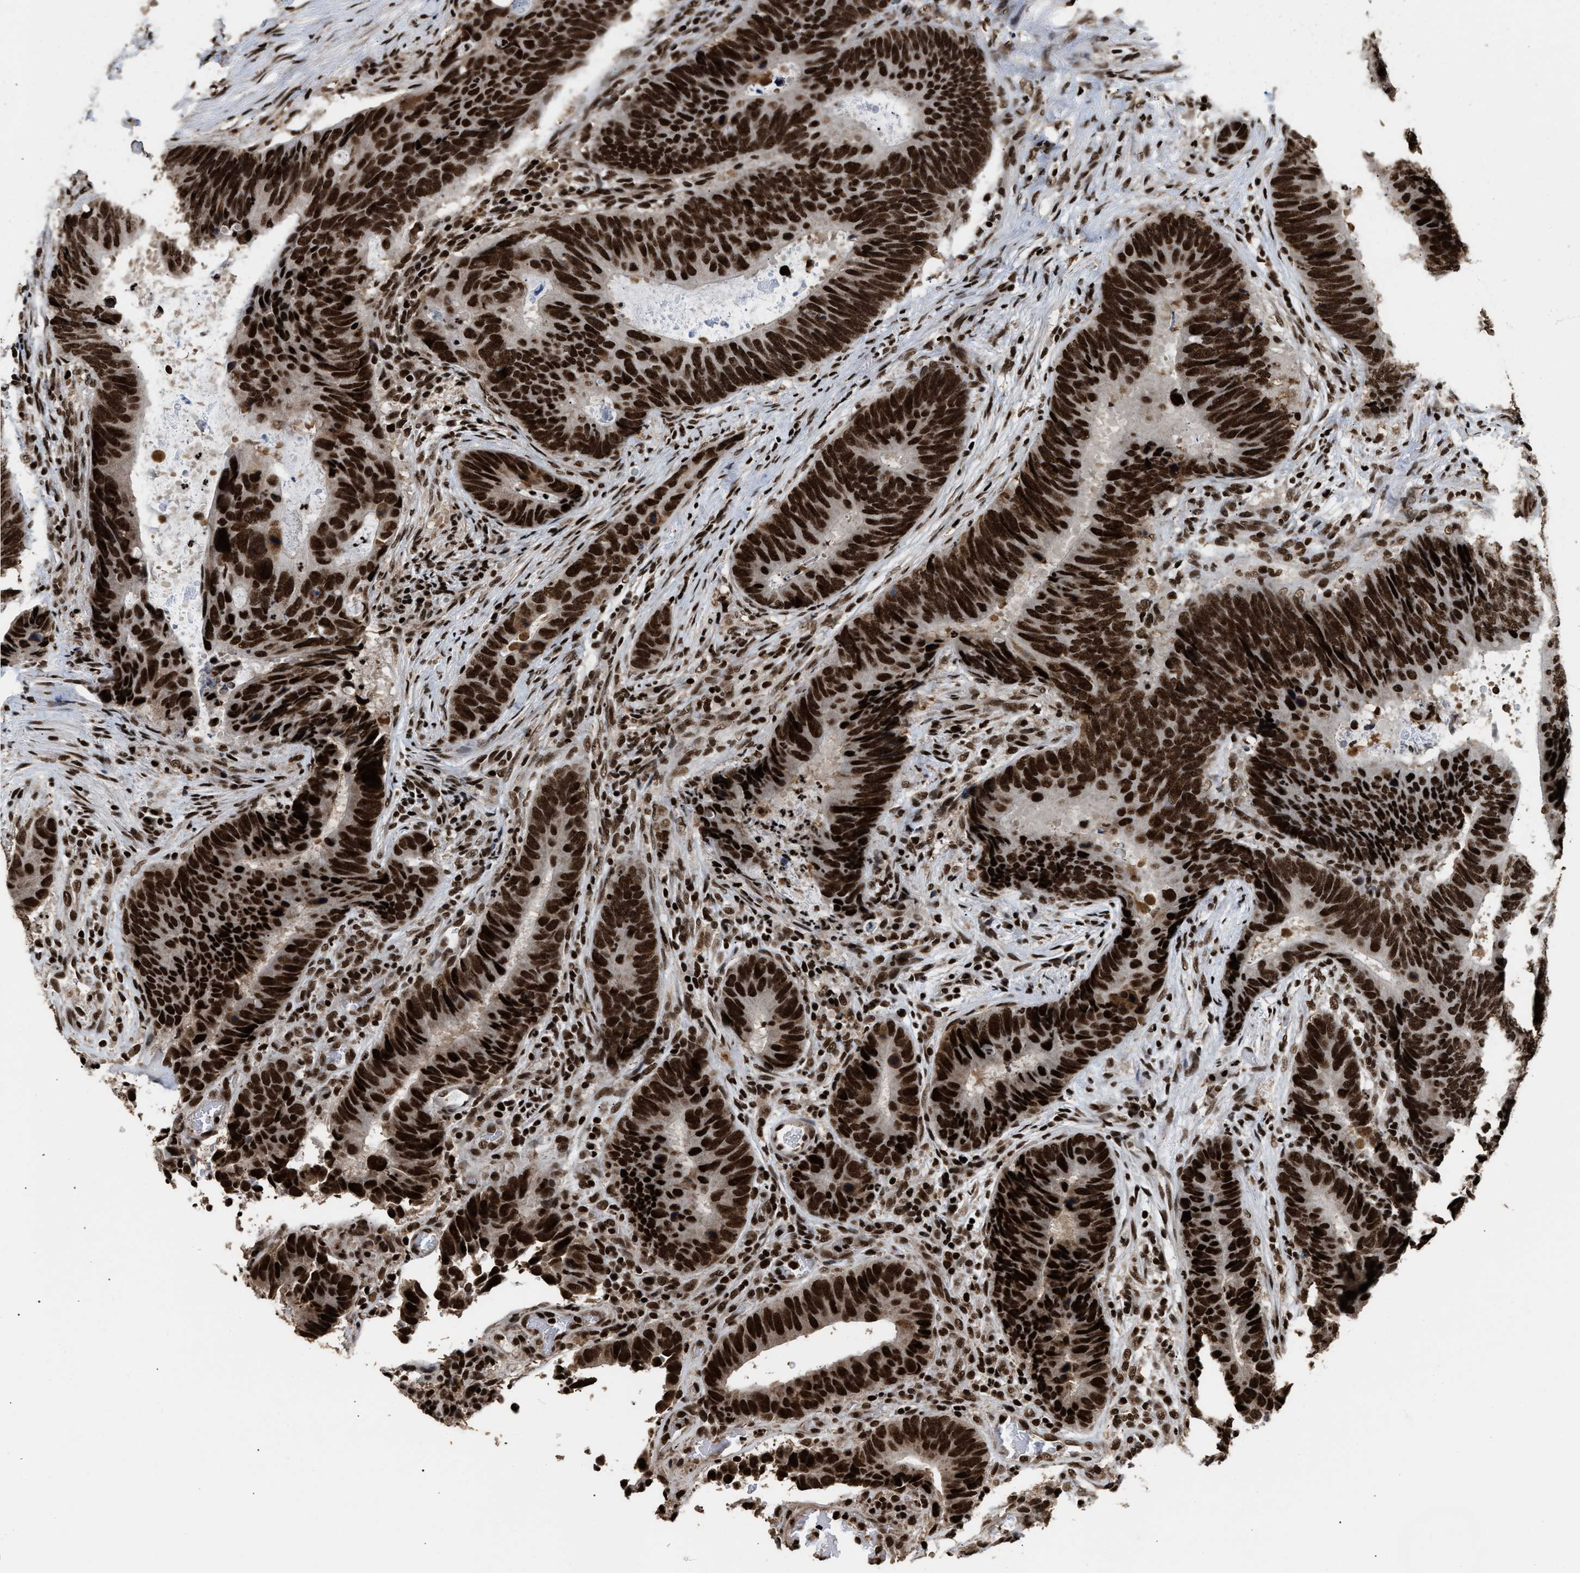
{"staining": {"intensity": "strong", "quantity": ">75%", "location": "nuclear"}, "tissue": "colorectal cancer", "cell_type": "Tumor cells", "image_type": "cancer", "snomed": [{"axis": "morphology", "description": "Adenocarcinoma, NOS"}, {"axis": "topography", "description": "Colon"}], "caption": "Human colorectal cancer (adenocarcinoma) stained for a protein (brown) displays strong nuclear positive expression in approximately >75% of tumor cells.", "gene": "RAD21", "patient": {"sex": "male", "age": 56}}